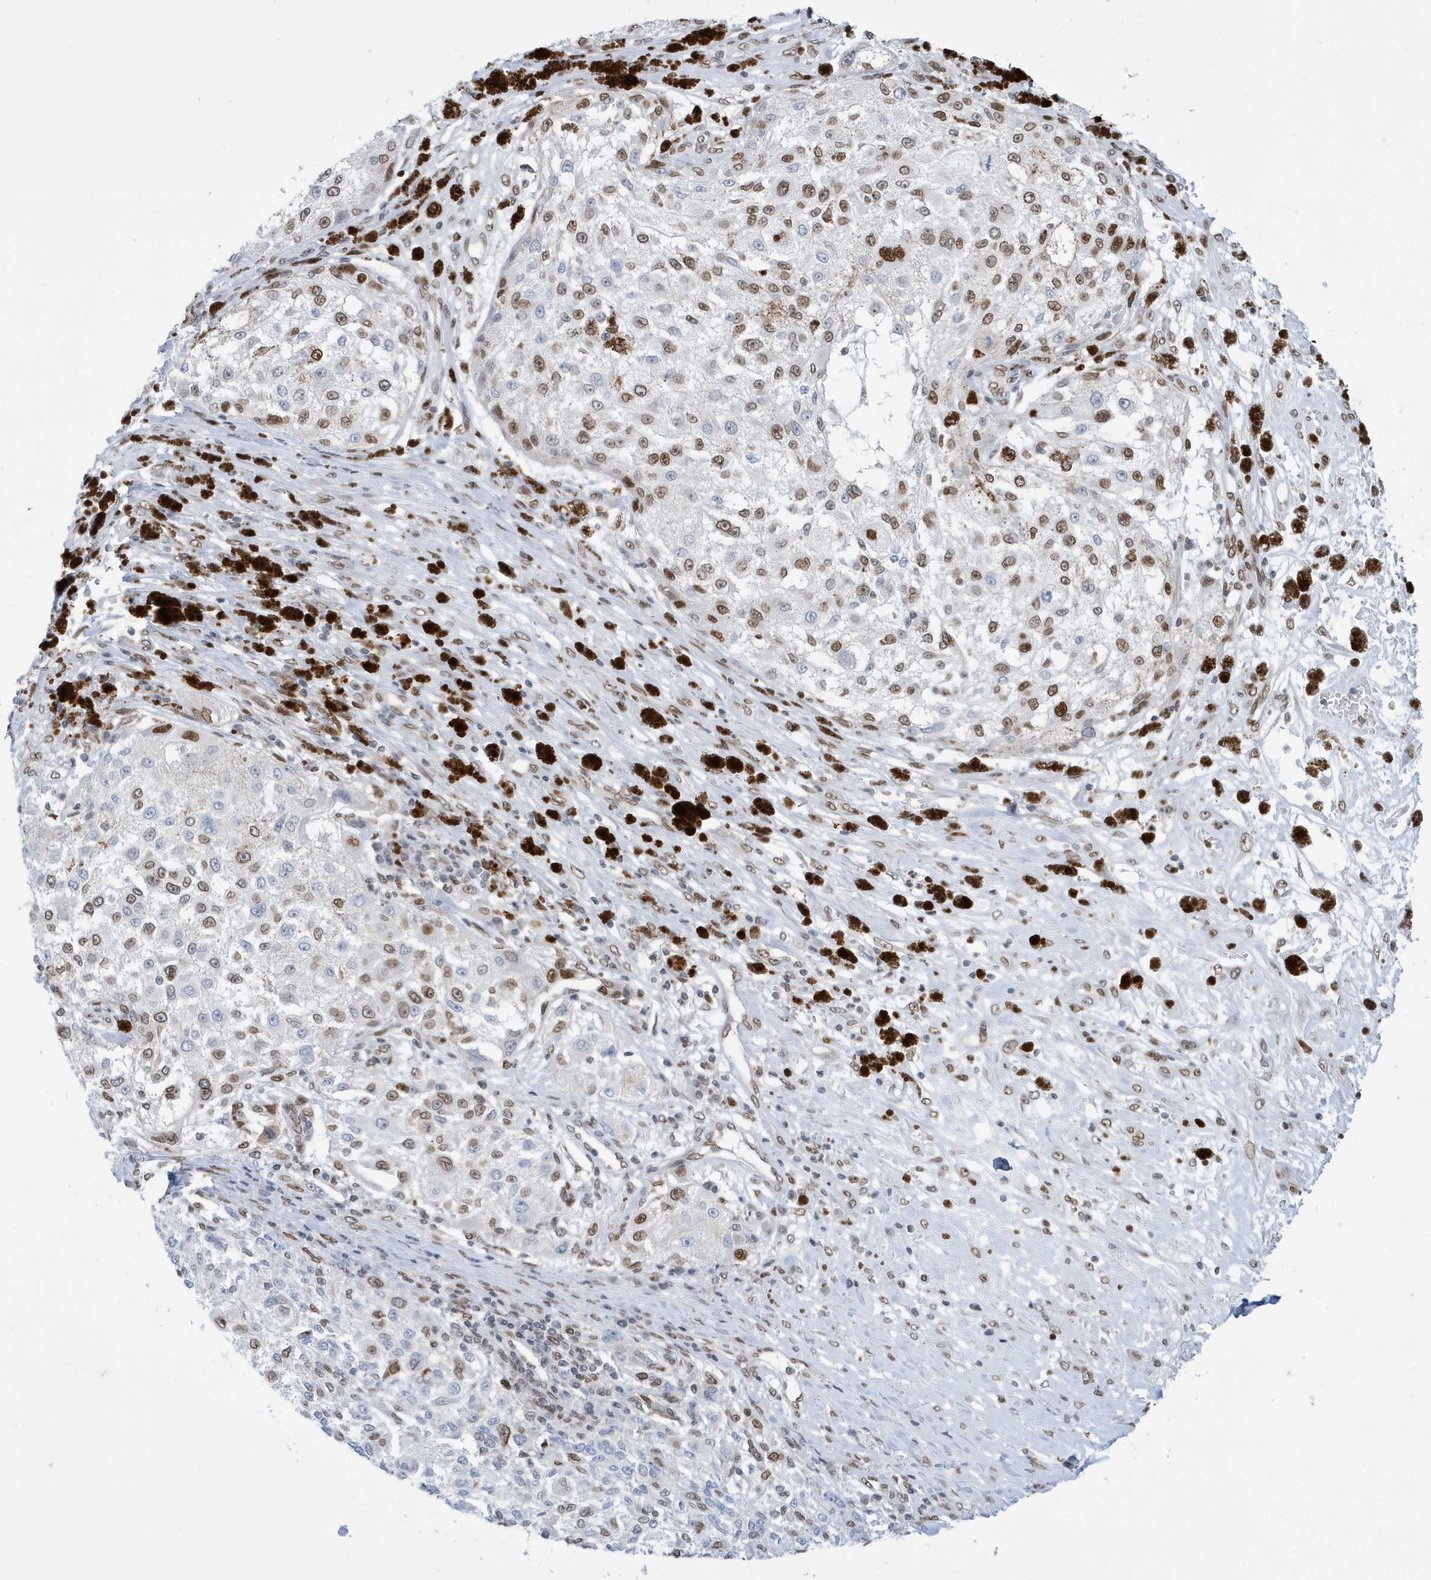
{"staining": {"intensity": "strong", "quantity": "25%-75%", "location": "nuclear"}, "tissue": "melanoma", "cell_type": "Tumor cells", "image_type": "cancer", "snomed": [{"axis": "morphology", "description": "Necrosis, NOS"}, {"axis": "morphology", "description": "Malignant melanoma, NOS"}, {"axis": "topography", "description": "Skin"}], "caption": "Strong nuclear protein expression is seen in about 25%-75% of tumor cells in melanoma. (Brightfield microscopy of DAB IHC at high magnification).", "gene": "PCYT1A", "patient": {"sex": "female", "age": 87}}